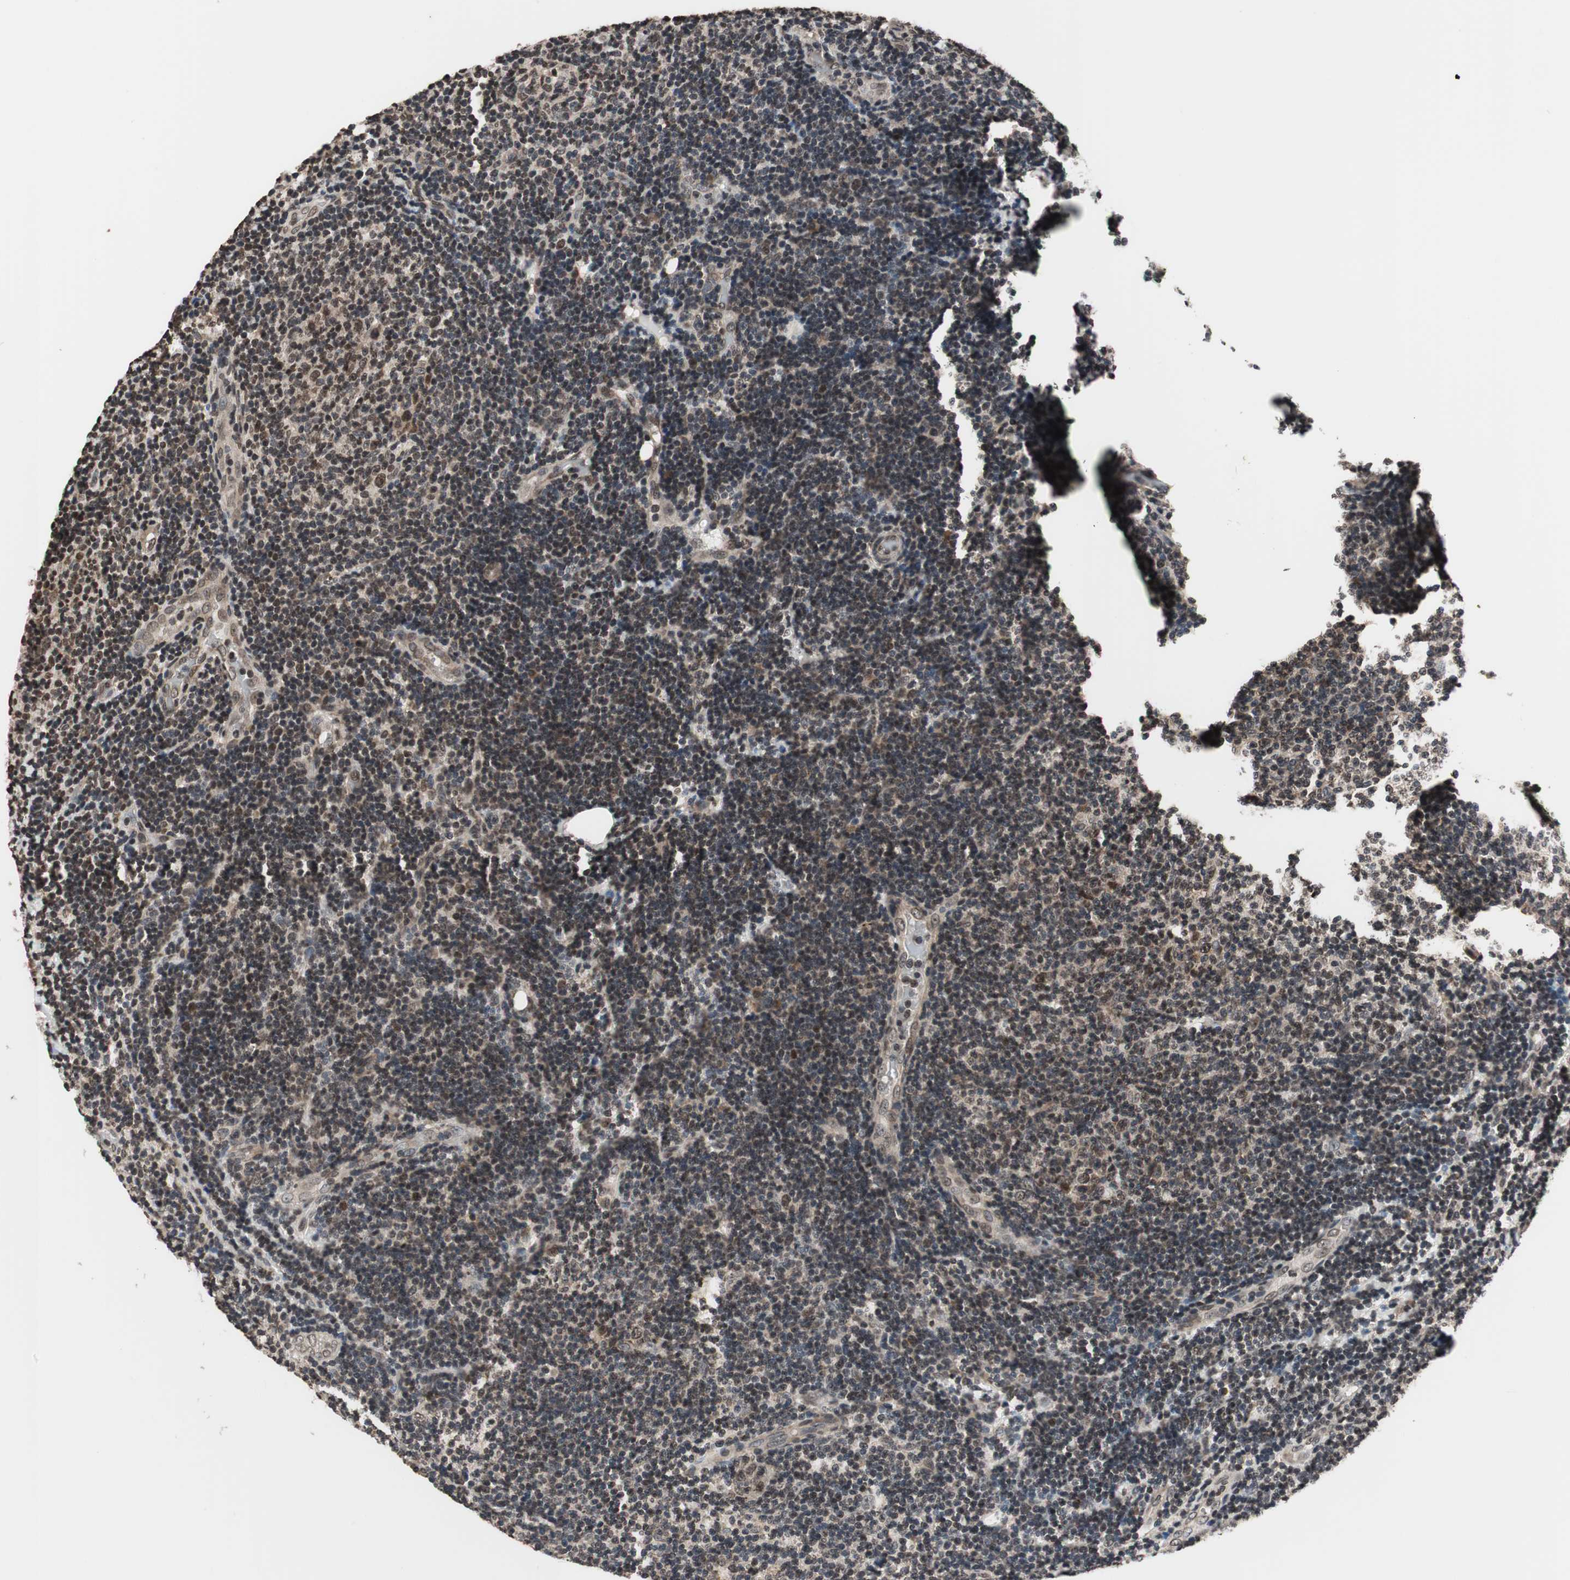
{"staining": {"intensity": "negative", "quantity": "none", "location": "none"}, "tissue": "lymphoma", "cell_type": "Tumor cells", "image_type": "cancer", "snomed": [{"axis": "morphology", "description": "Malignant lymphoma, non-Hodgkin's type, Low grade"}, {"axis": "topography", "description": "Lymph node"}], "caption": "This is a image of IHC staining of lymphoma, which shows no expression in tumor cells. (DAB (3,3'-diaminobenzidine) immunohistochemistry (IHC) visualized using brightfield microscopy, high magnification).", "gene": "RFC1", "patient": {"sex": "male", "age": 83}}